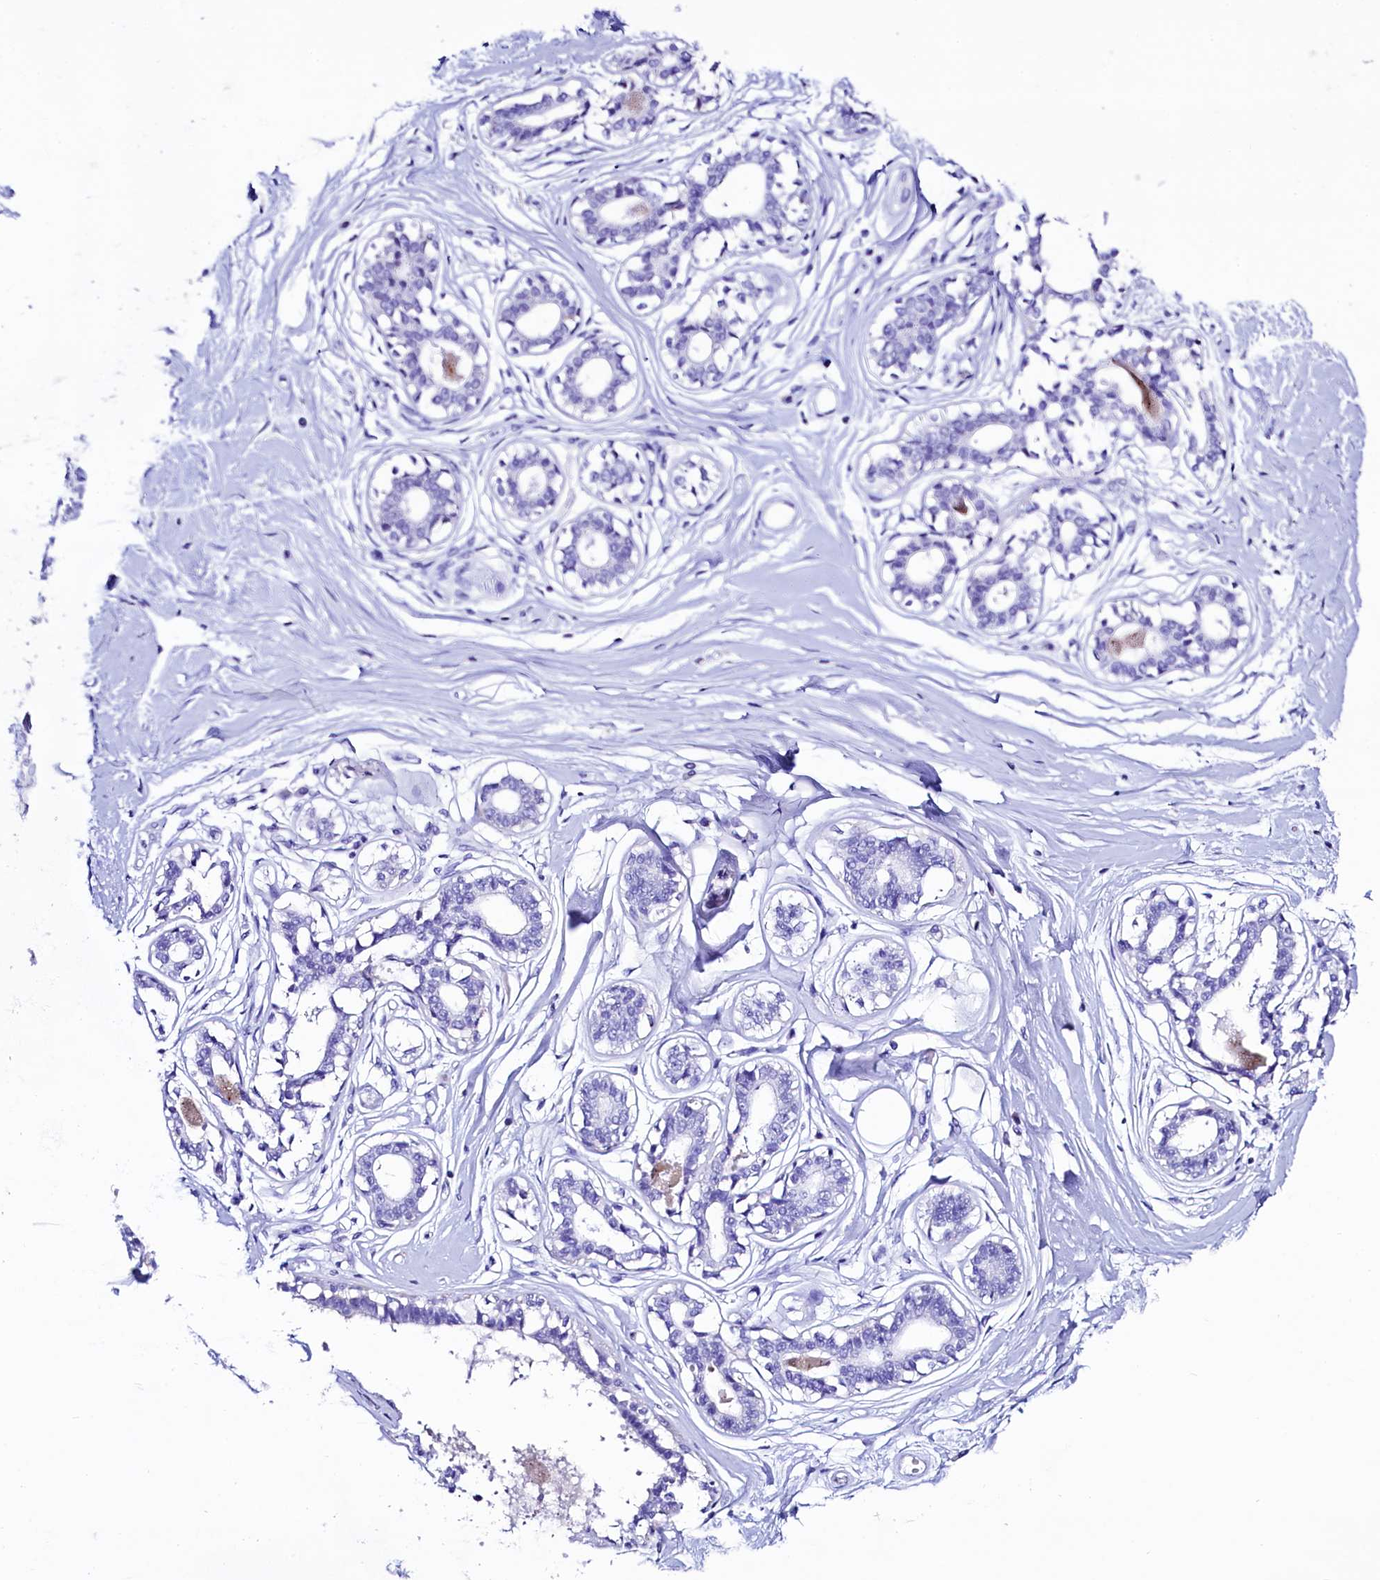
{"staining": {"intensity": "negative", "quantity": "none", "location": "none"}, "tissue": "breast", "cell_type": "Adipocytes", "image_type": "normal", "snomed": [{"axis": "morphology", "description": "Normal tissue, NOS"}, {"axis": "topography", "description": "Breast"}], "caption": "The photomicrograph displays no staining of adipocytes in normal breast.", "gene": "RBP3", "patient": {"sex": "female", "age": 45}}